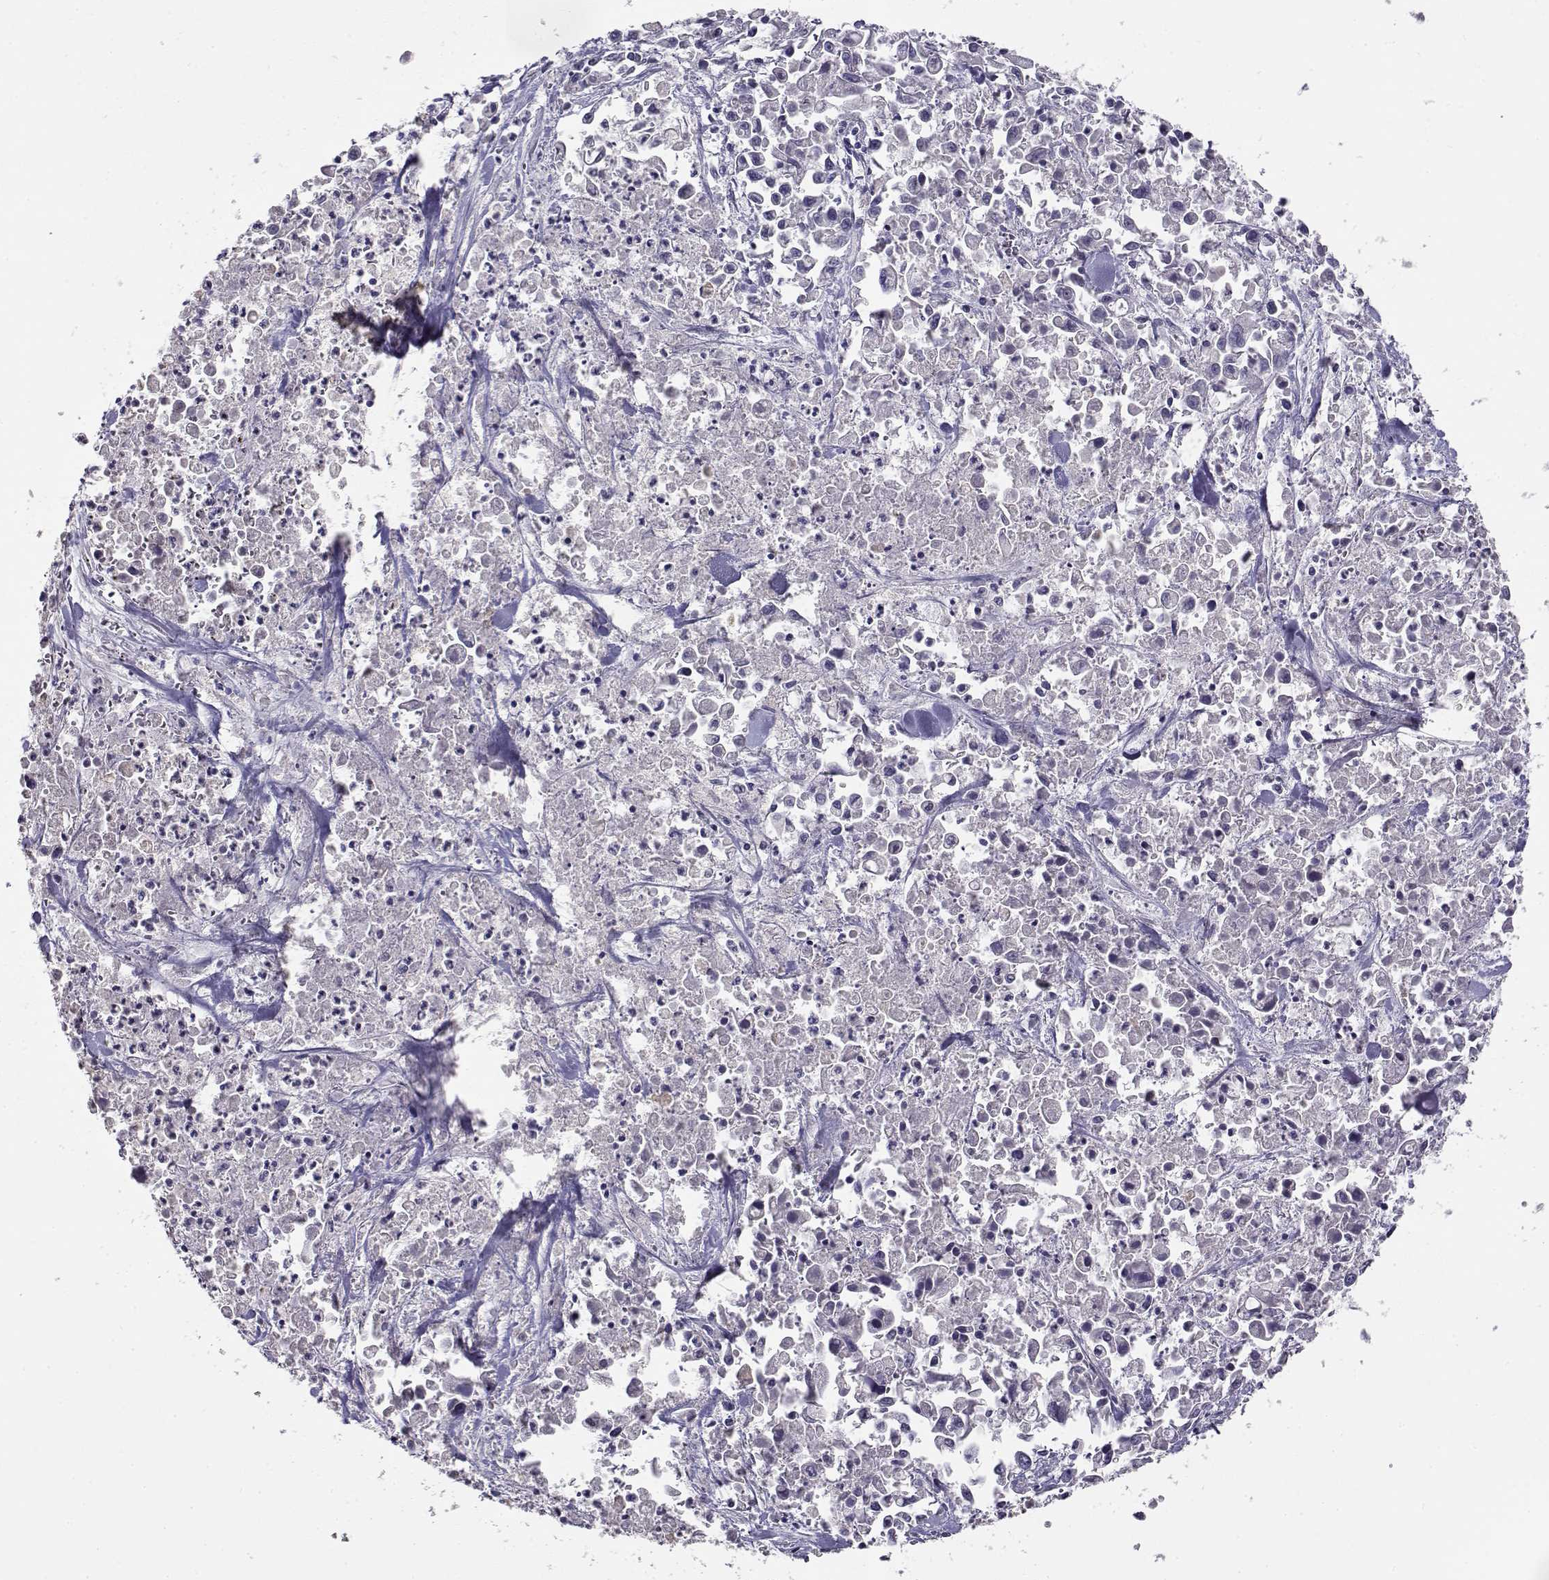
{"staining": {"intensity": "negative", "quantity": "none", "location": "none"}, "tissue": "pancreatic cancer", "cell_type": "Tumor cells", "image_type": "cancer", "snomed": [{"axis": "morphology", "description": "Adenocarcinoma, NOS"}, {"axis": "topography", "description": "Pancreas"}], "caption": "Protein analysis of pancreatic adenocarcinoma exhibits no significant staining in tumor cells. (Brightfield microscopy of DAB (3,3'-diaminobenzidine) immunohistochemistry at high magnification).", "gene": "RHOXF2", "patient": {"sex": "female", "age": 83}}